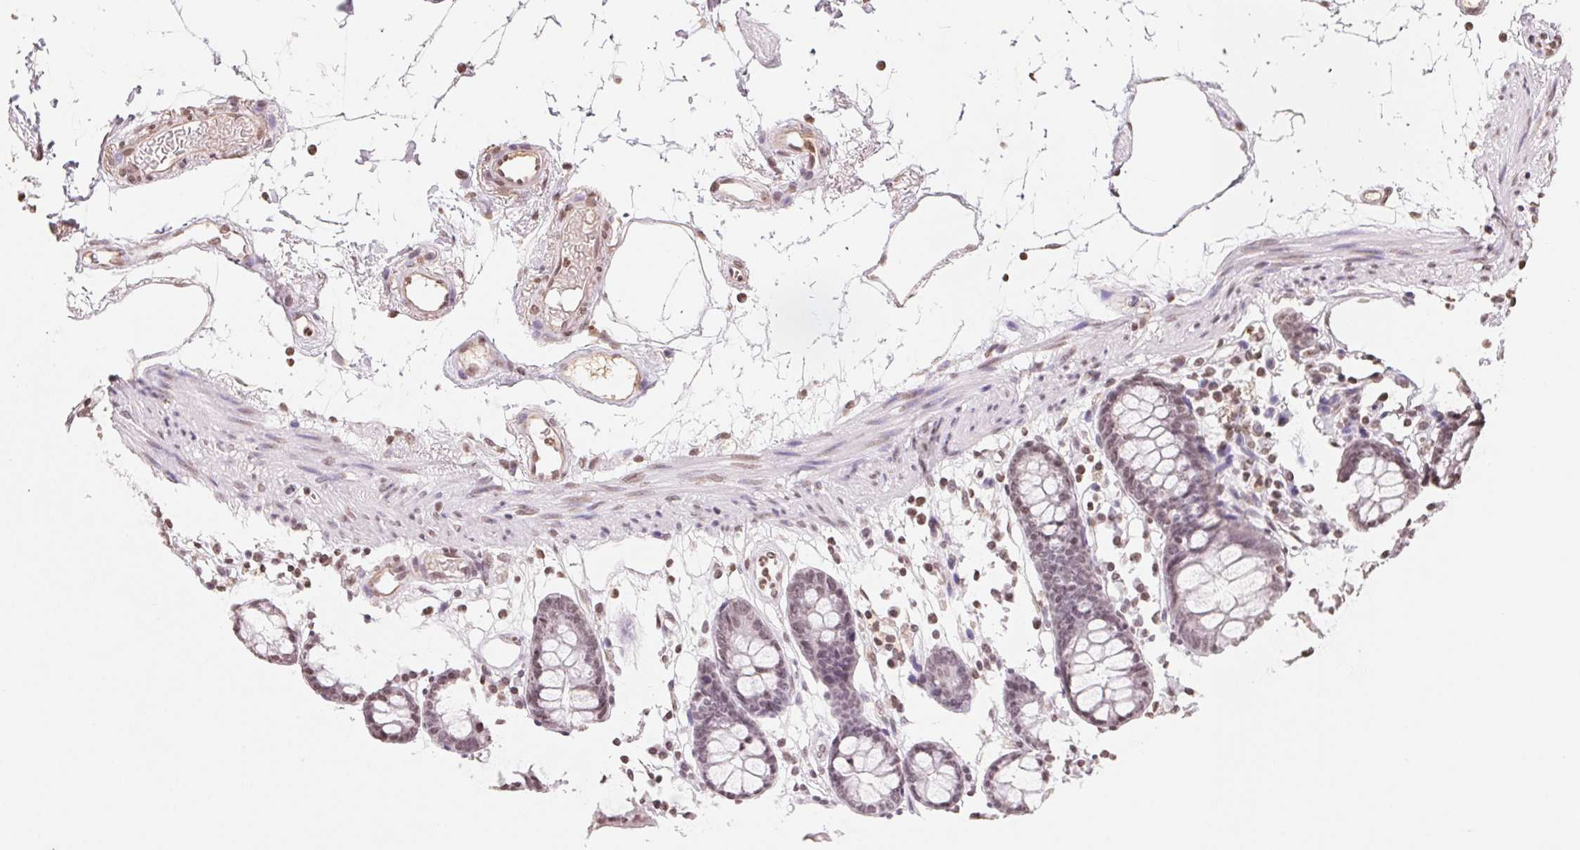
{"staining": {"intensity": "weak", "quantity": "25%-75%", "location": "nuclear"}, "tissue": "colon", "cell_type": "Endothelial cells", "image_type": "normal", "snomed": [{"axis": "morphology", "description": "Normal tissue, NOS"}, {"axis": "topography", "description": "Colon"}], "caption": "Endothelial cells demonstrate low levels of weak nuclear positivity in approximately 25%-75% of cells in unremarkable colon.", "gene": "TBP", "patient": {"sex": "female", "age": 84}}